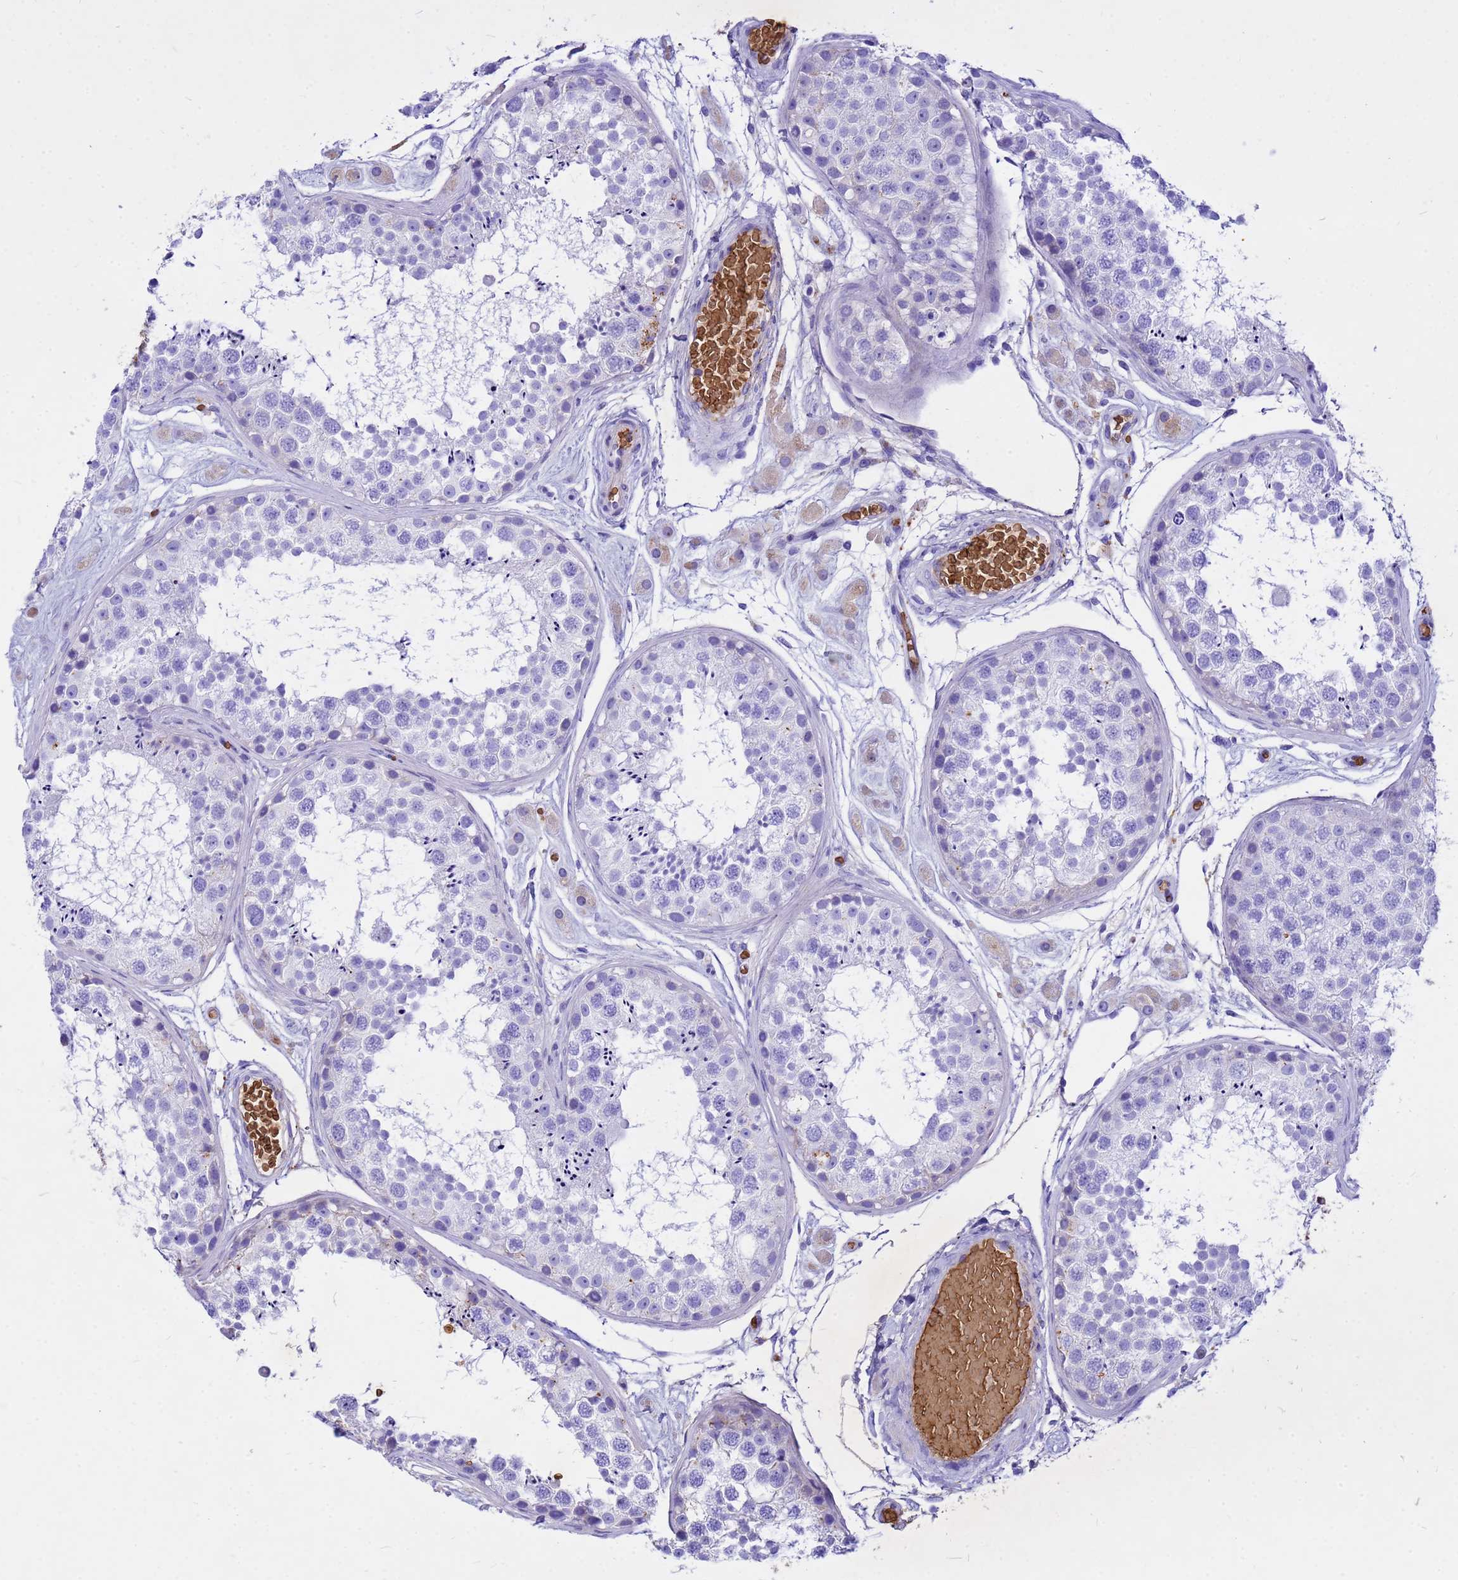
{"staining": {"intensity": "negative", "quantity": "none", "location": "none"}, "tissue": "testis", "cell_type": "Cells in seminiferous ducts", "image_type": "normal", "snomed": [{"axis": "morphology", "description": "Normal tissue, NOS"}, {"axis": "topography", "description": "Testis"}], "caption": "A high-resolution histopathology image shows IHC staining of benign testis, which exhibits no significant staining in cells in seminiferous ducts.", "gene": "HBA1", "patient": {"sex": "male", "age": 25}}